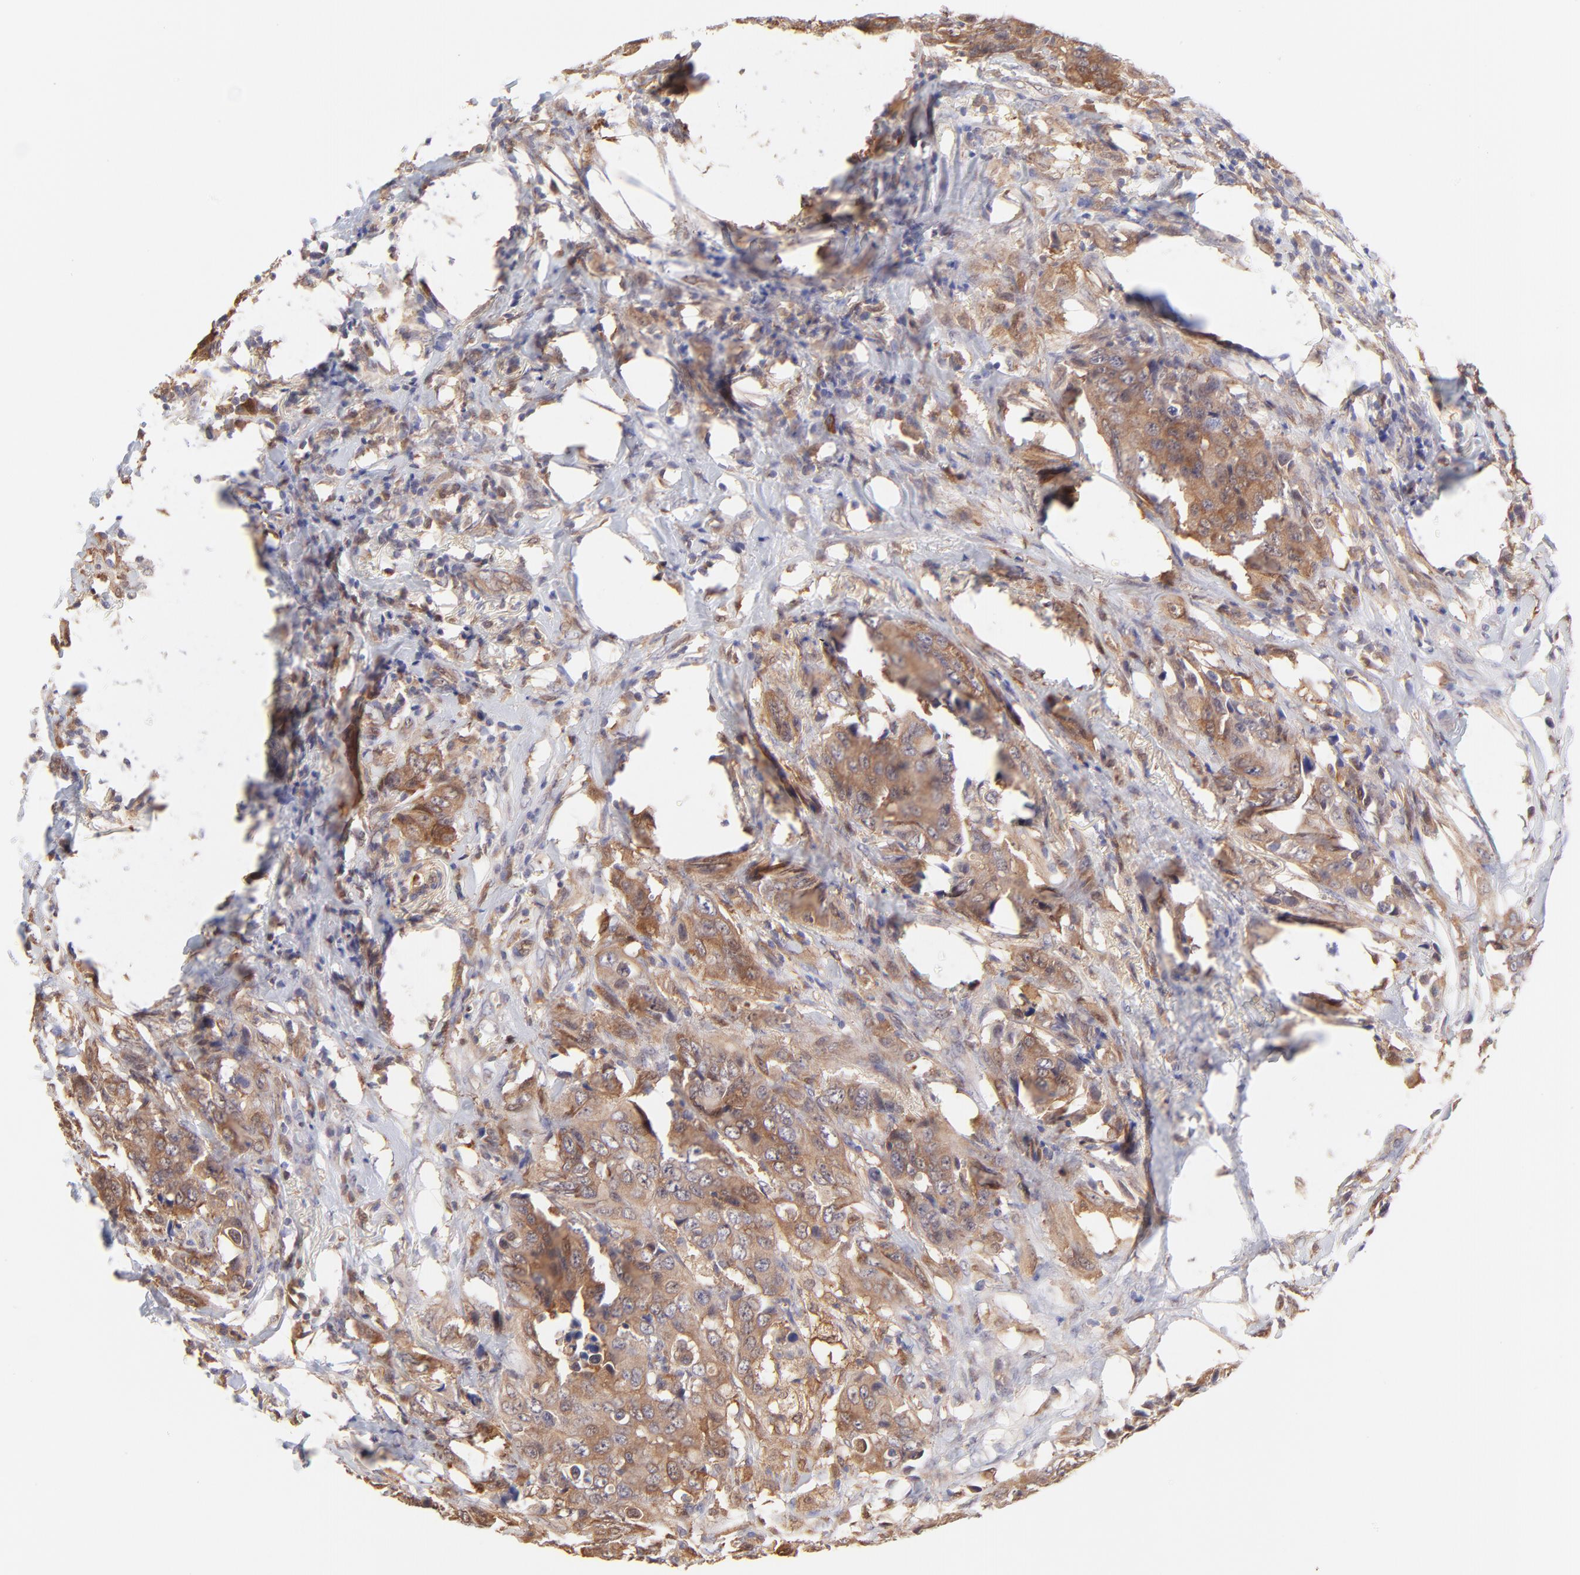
{"staining": {"intensity": "moderate", "quantity": ">75%", "location": "cytoplasmic/membranous"}, "tissue": "breast cancer", "cell_type": "Tumor cells", "image_type": "cancer", "snomed": [{"axis": "morphology", "description": "Duct carcinoma"}, {"axis": "topography", "description": "Breast"}], "caption": "Immunohistochemical staining of breast cancer (infiltrating ductal carcinoma) demonstrates medium levels of moderate cytoplasmic/membranous protein positivity in about >75% of tumor cells.", "gene": "HYAL1", "patient": {"sex": "female", "age": 54}}